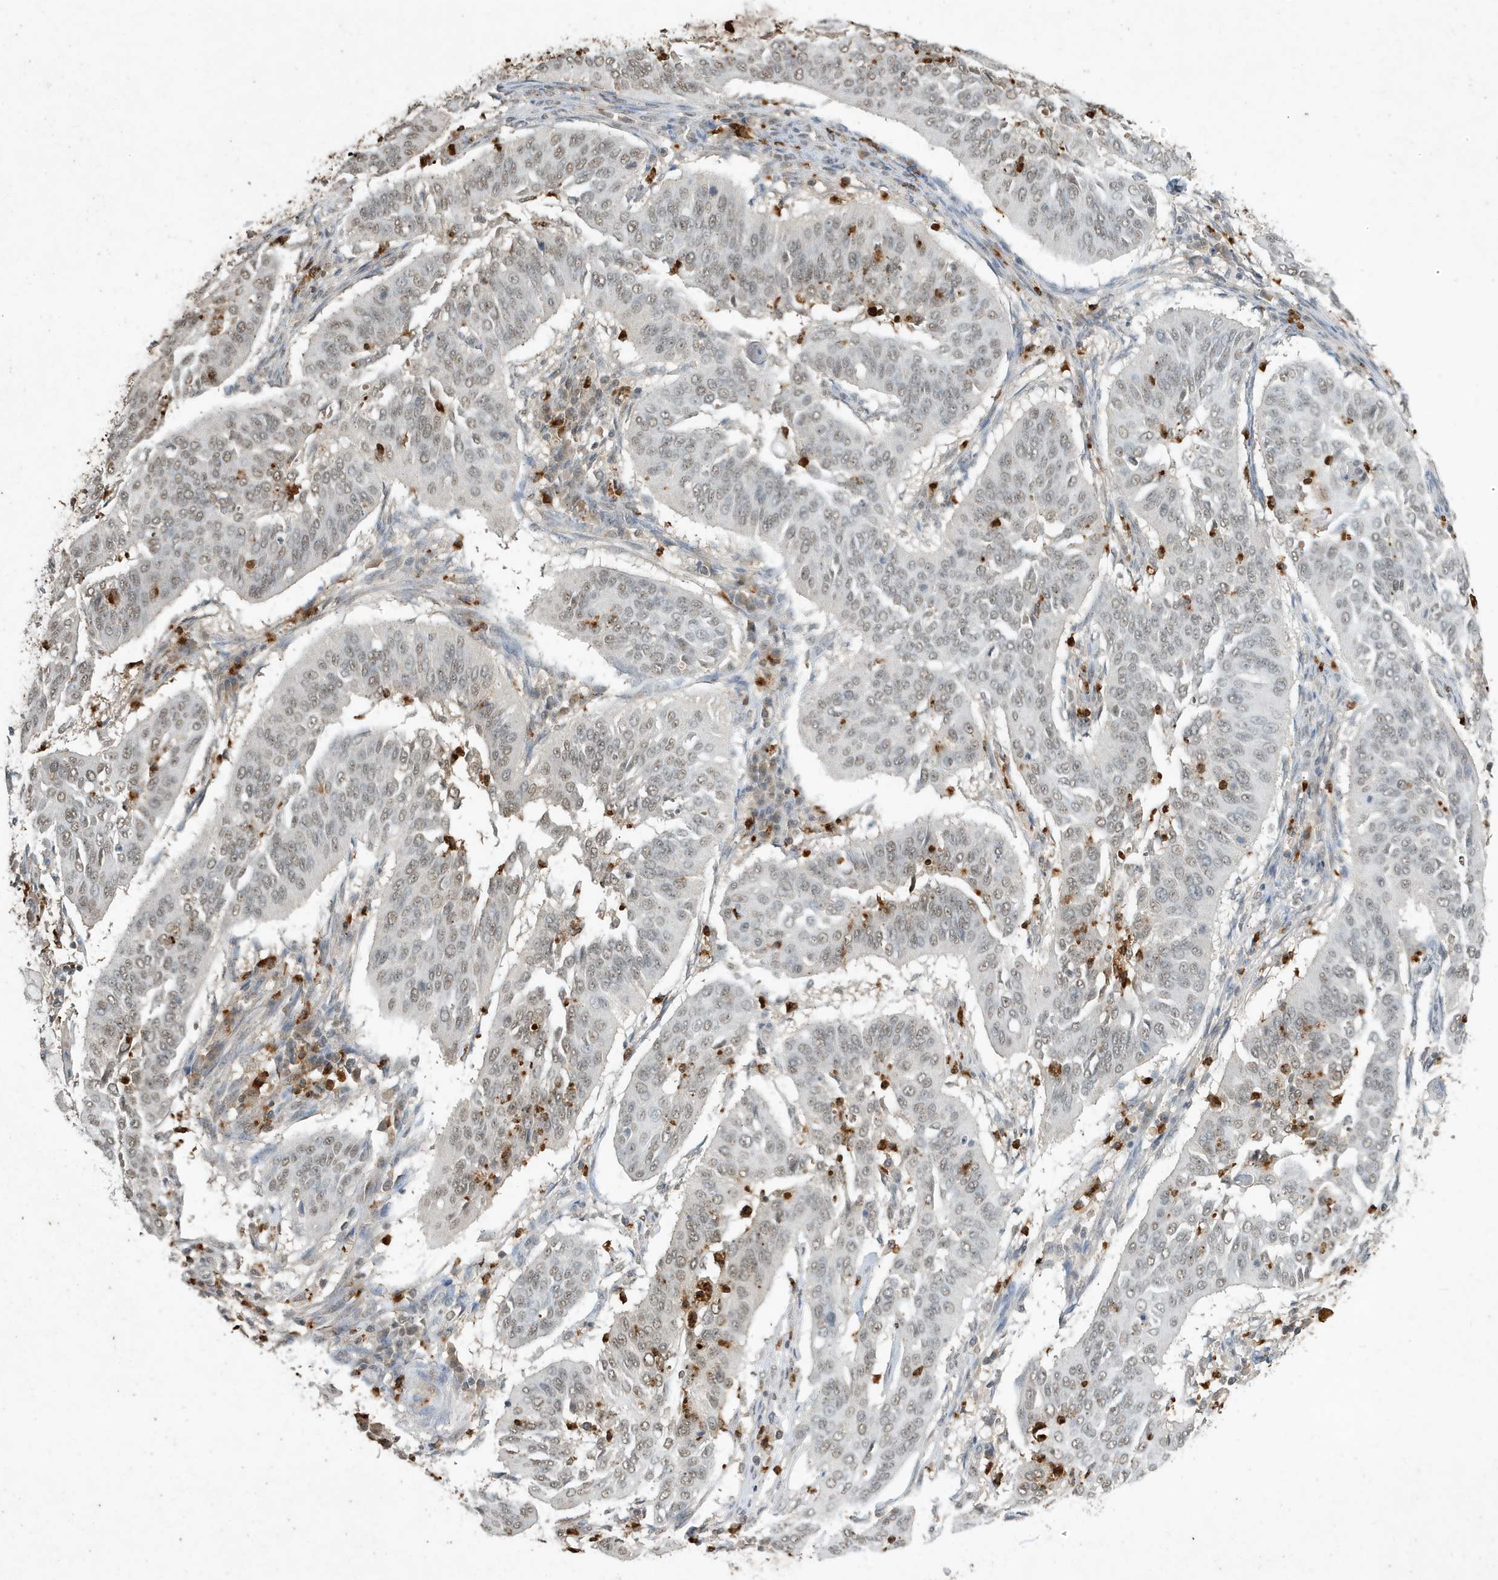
{"staining": {"intensity": "weak", "quantity": "25%-75%", "location": "nuclear"}, "tissue": "cervical cancer", "cell_type": "Tumor cells", "image_type": "cancer", "snomed": [{"axis": "morphology", "description": "Normal tissue, NOS"}, {"axis": "morphology", "description": "Squamous cell carcinoma, NOS"}, {"axis": "topography", "description": "Cervix"}], "caption": "Approximately 25%-75% of tumor cells in cervical cancer show weak nuclear protein staining as visualized by brown immunohistochemical staining.", "gene": "DEFA1", "patient": {"sex": "female", "age": 39}}